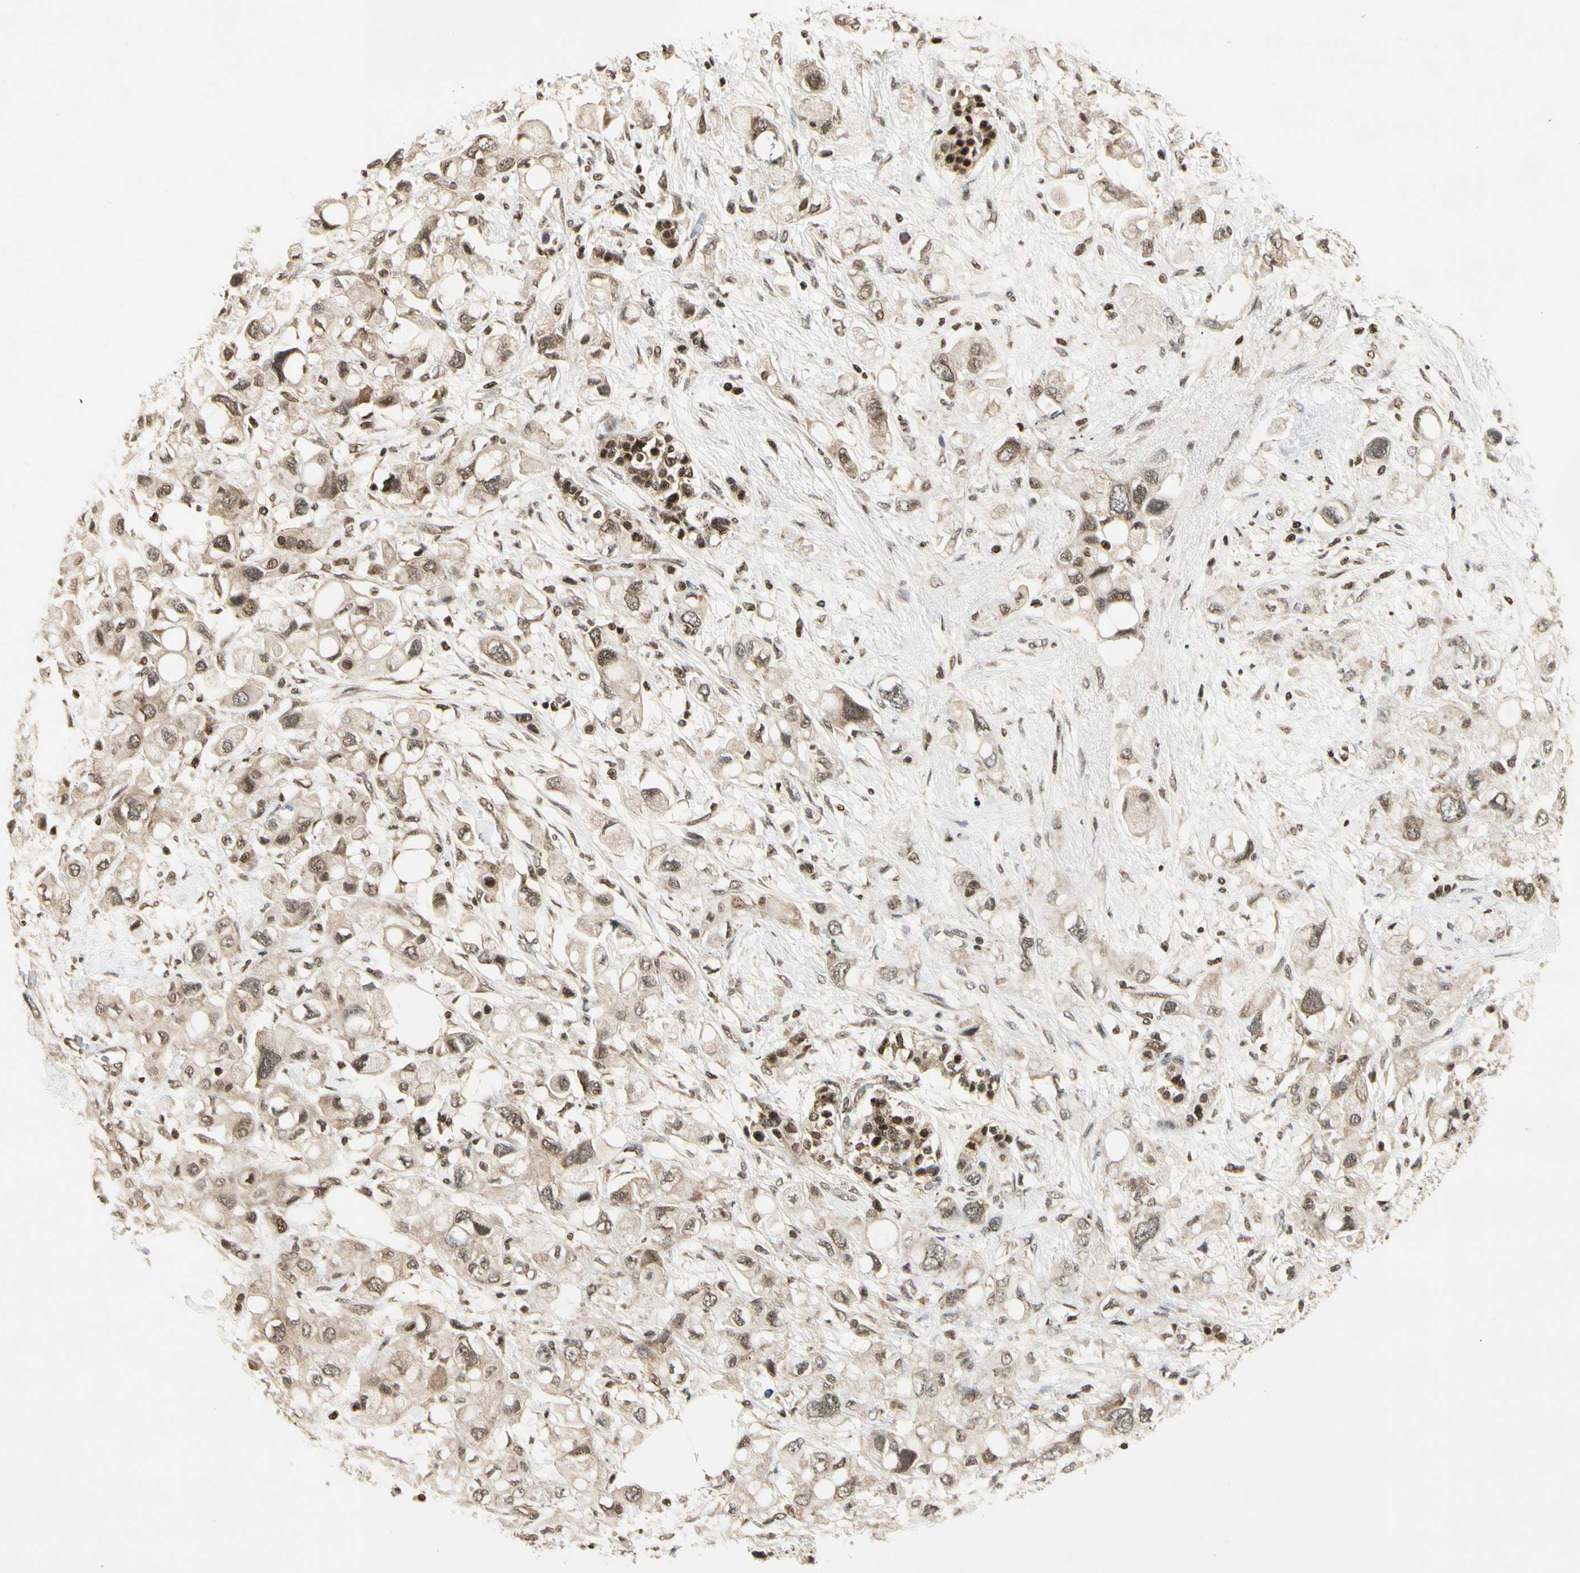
{"staining": {"intensity": "weak", "quantity": ">75%", "location": "cytoplasmic/membranous"}, "tissue": "pancreatic cancer", "cell_type": "Tumor cells", "image_type": "cancer", "snomed": [{"axis": "morphology", "description": "Adenocarcinoma, NOS"}, {"axis": "topography", "description": "Pancreas"}], "caption": "About >75% of tumor cells in human pancreatic cancer demonstrate weak cytoplasmic/membranous protein positivity as visualized by brown immunohistochemical staining.", "gene": "SMN2", "patient": {"sex": "female", "age": 56}}